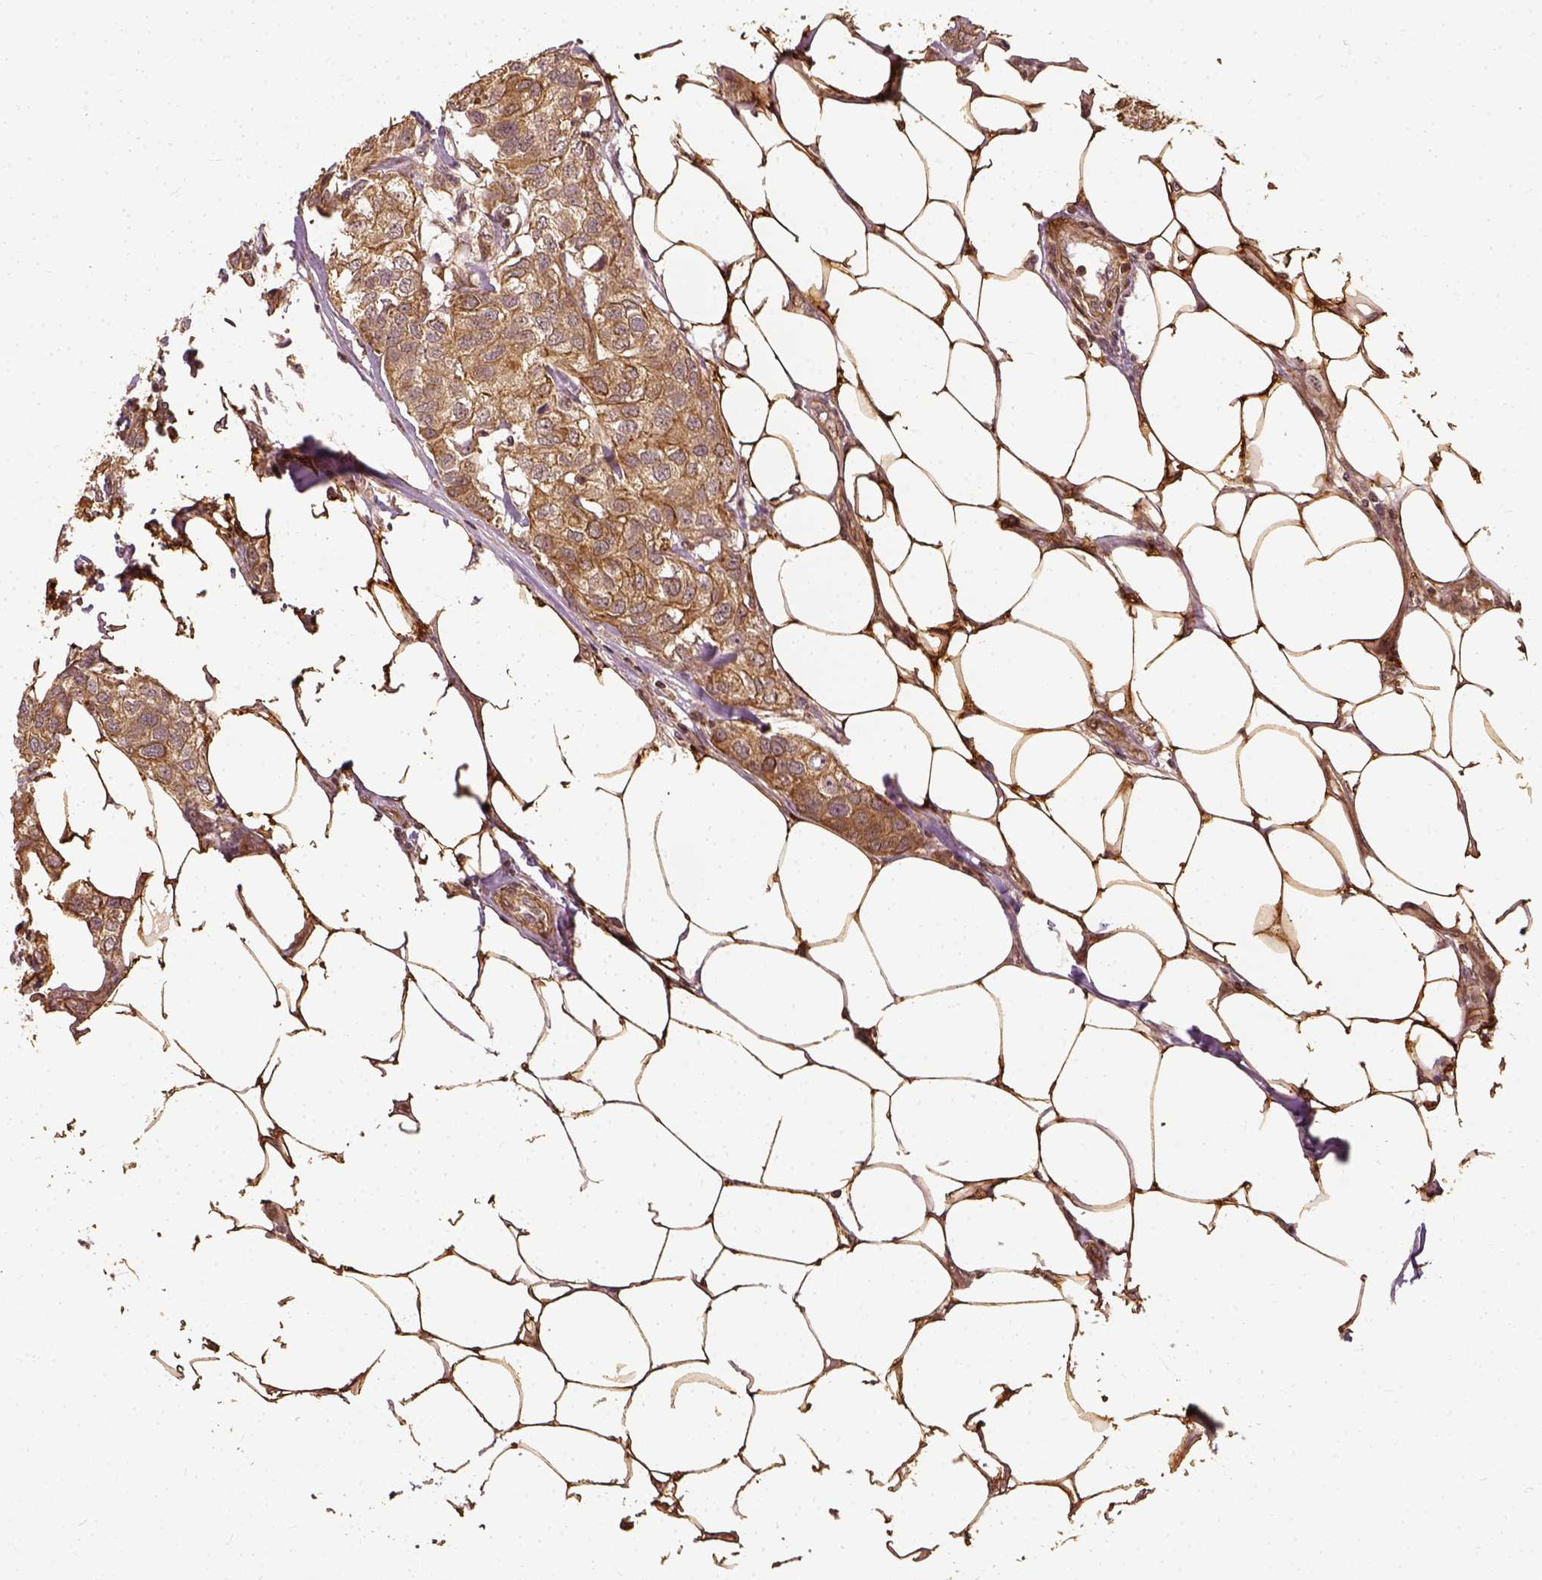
{"staining": {"intensity": "moderate", "quantity": ">75%", "location": "cytoplasmic/membranous"}, "tissue": "breast cancer", "cell_type": "Tumor cells", "image_type": "cancer", "snomed": [{"axis": "morphology", "description": "Duct carcinoma"}, {"axis": "topography", "description": "Breast"}], "caption": "Breast cancer (invasive ductal carcinoma) tissue shows moderate cytoplasmic/membranous staining in about >75% of tumor cells (Brightfield microscopy of DAB IHC at high magnification).", "gene": "VEGFA", "patient": {"sex": "female", "age": 80}}